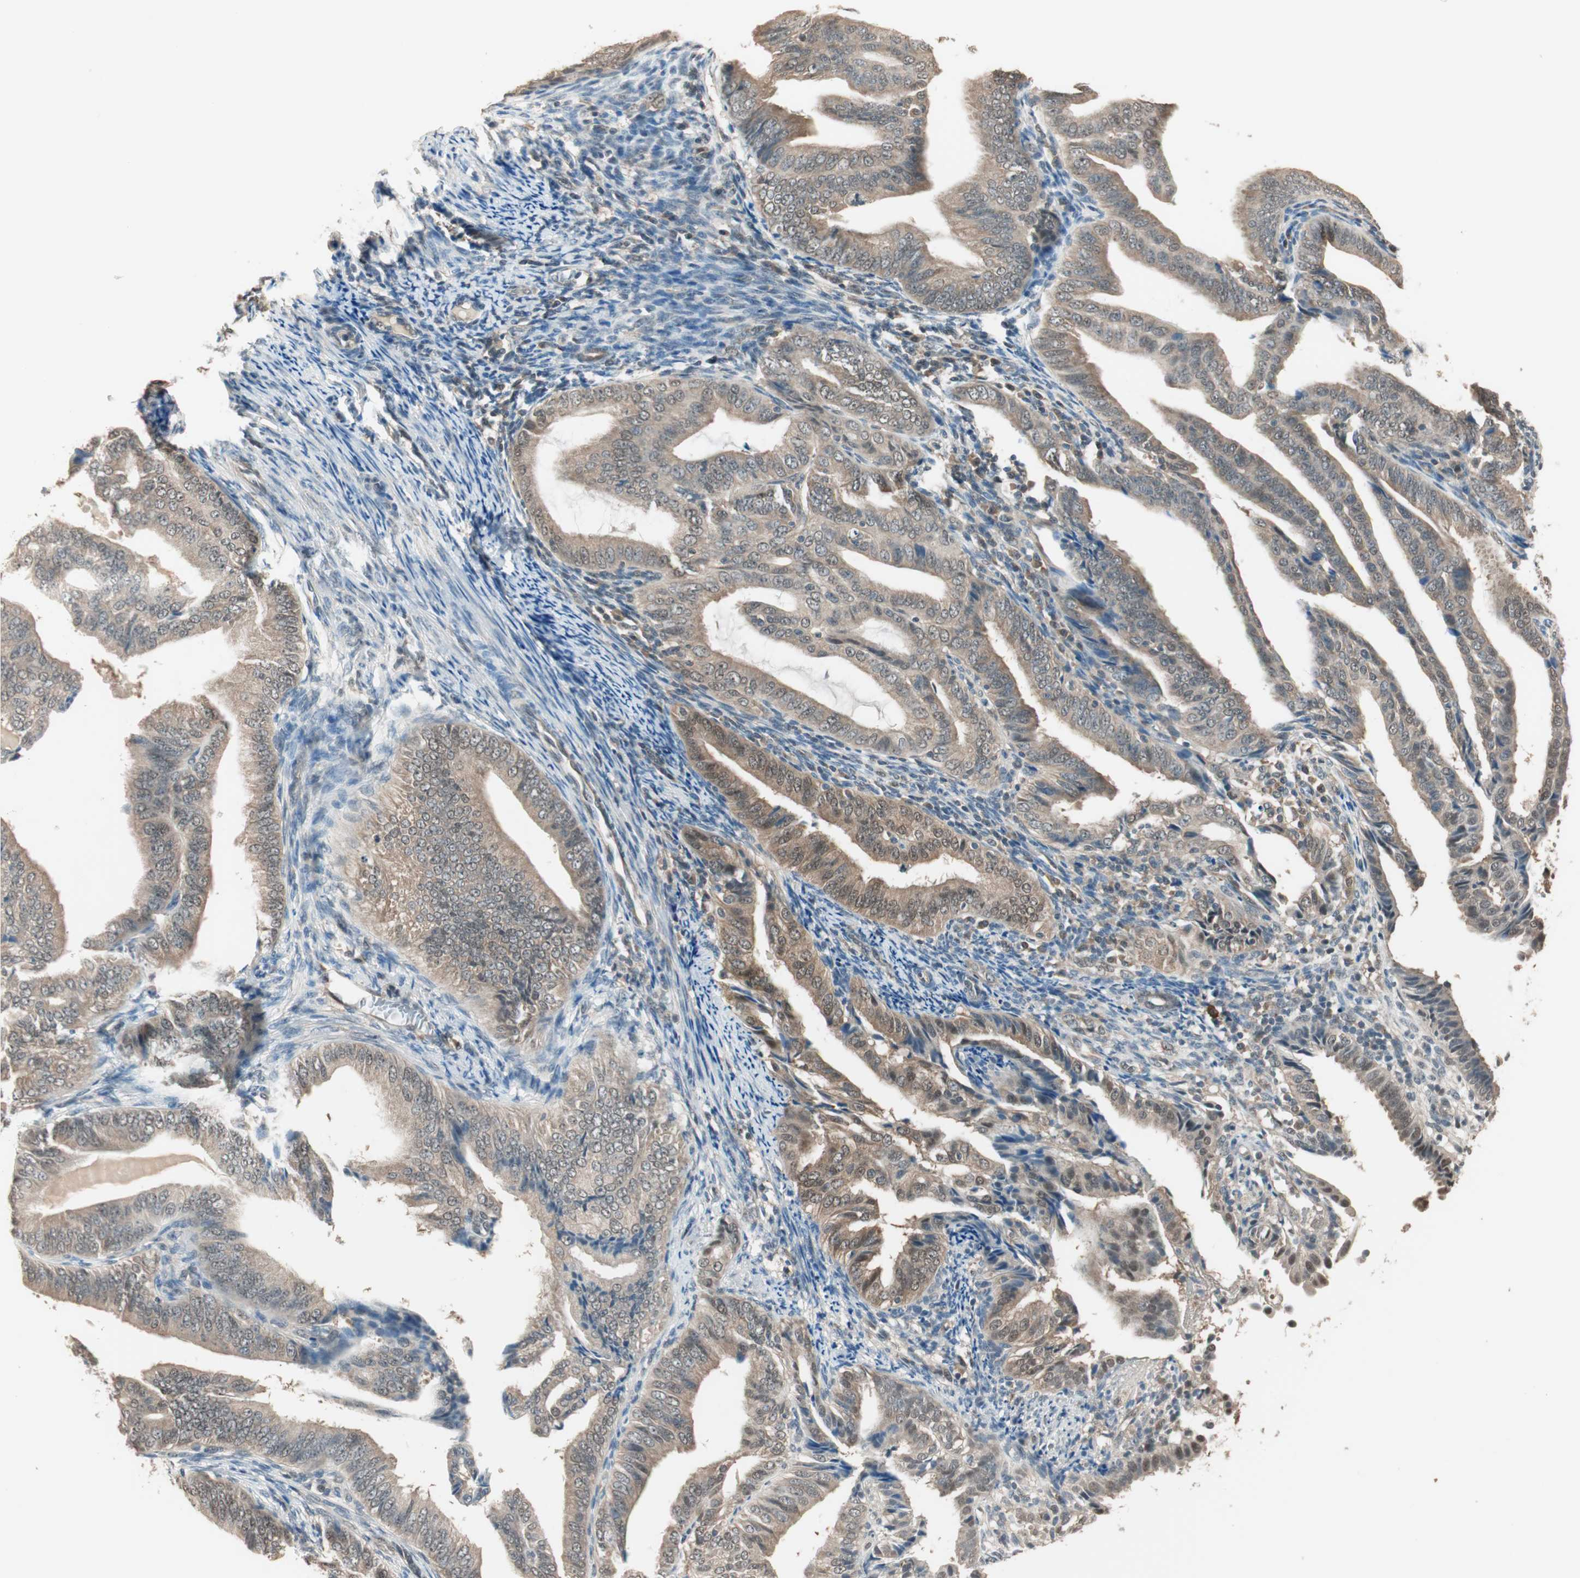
{"staining": {"intensity": "weak", "quantity": ">75%", "location": "cytoplasmic/membranous"}, "tissue": "endometrial cancer", "cell_type": "Tumor cells", "image_type": "cancer", "snomed": [{"axis": "morphology", "description": "Adenocarcinoma, NOS"}, {"axis": "topography", "description": "Endometrium"}], "caption": "Endometrial cancer (adenocarcinoma) tissue demonstrates weak cytoplasmic/membranous expression in about >75% of tumor cells, visualized by immunohistochemistry. (DAB (3,3'-diaminobenzidine) IHC with brightfield microscopy, high magnification).", "gene": "USP5", "patient": {"sex": "female", "age": 58}}